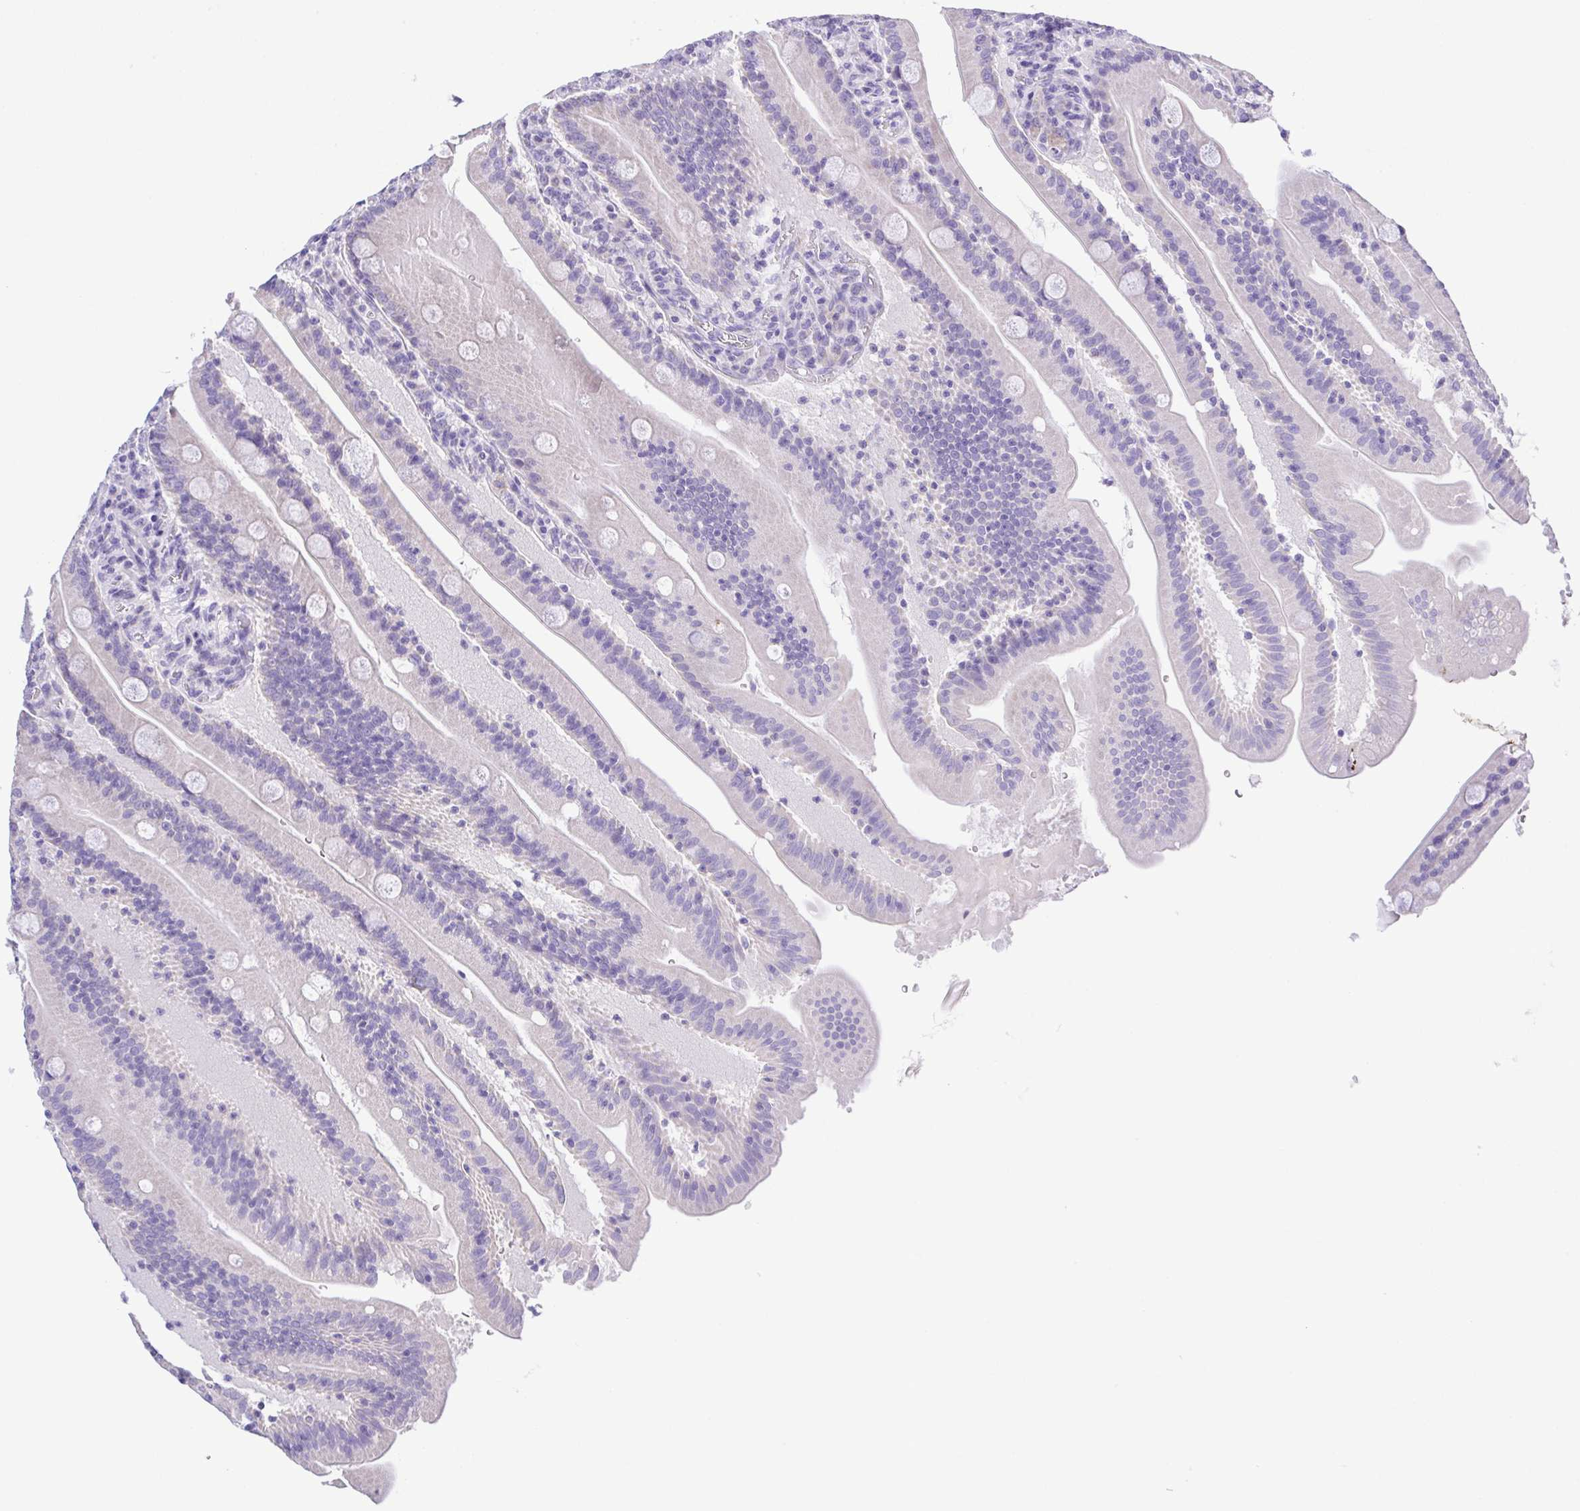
{"staining": {"intensity": "negative", "quantity": "none", "location": "none"}, "tissue": "small intestine", "cell_type": "Glandular cells", "image_type": "normal", "snomed": [{"axis": "morphology", "description": "Normal tissue, NOS"}, {"axis": "topography", "description": "Small intestine"}], "caption": "IHC of benign small intestine displays no positivity in glandular cells.", "gene": "CD72", "patient": {"sex": "male", "age": 37}}